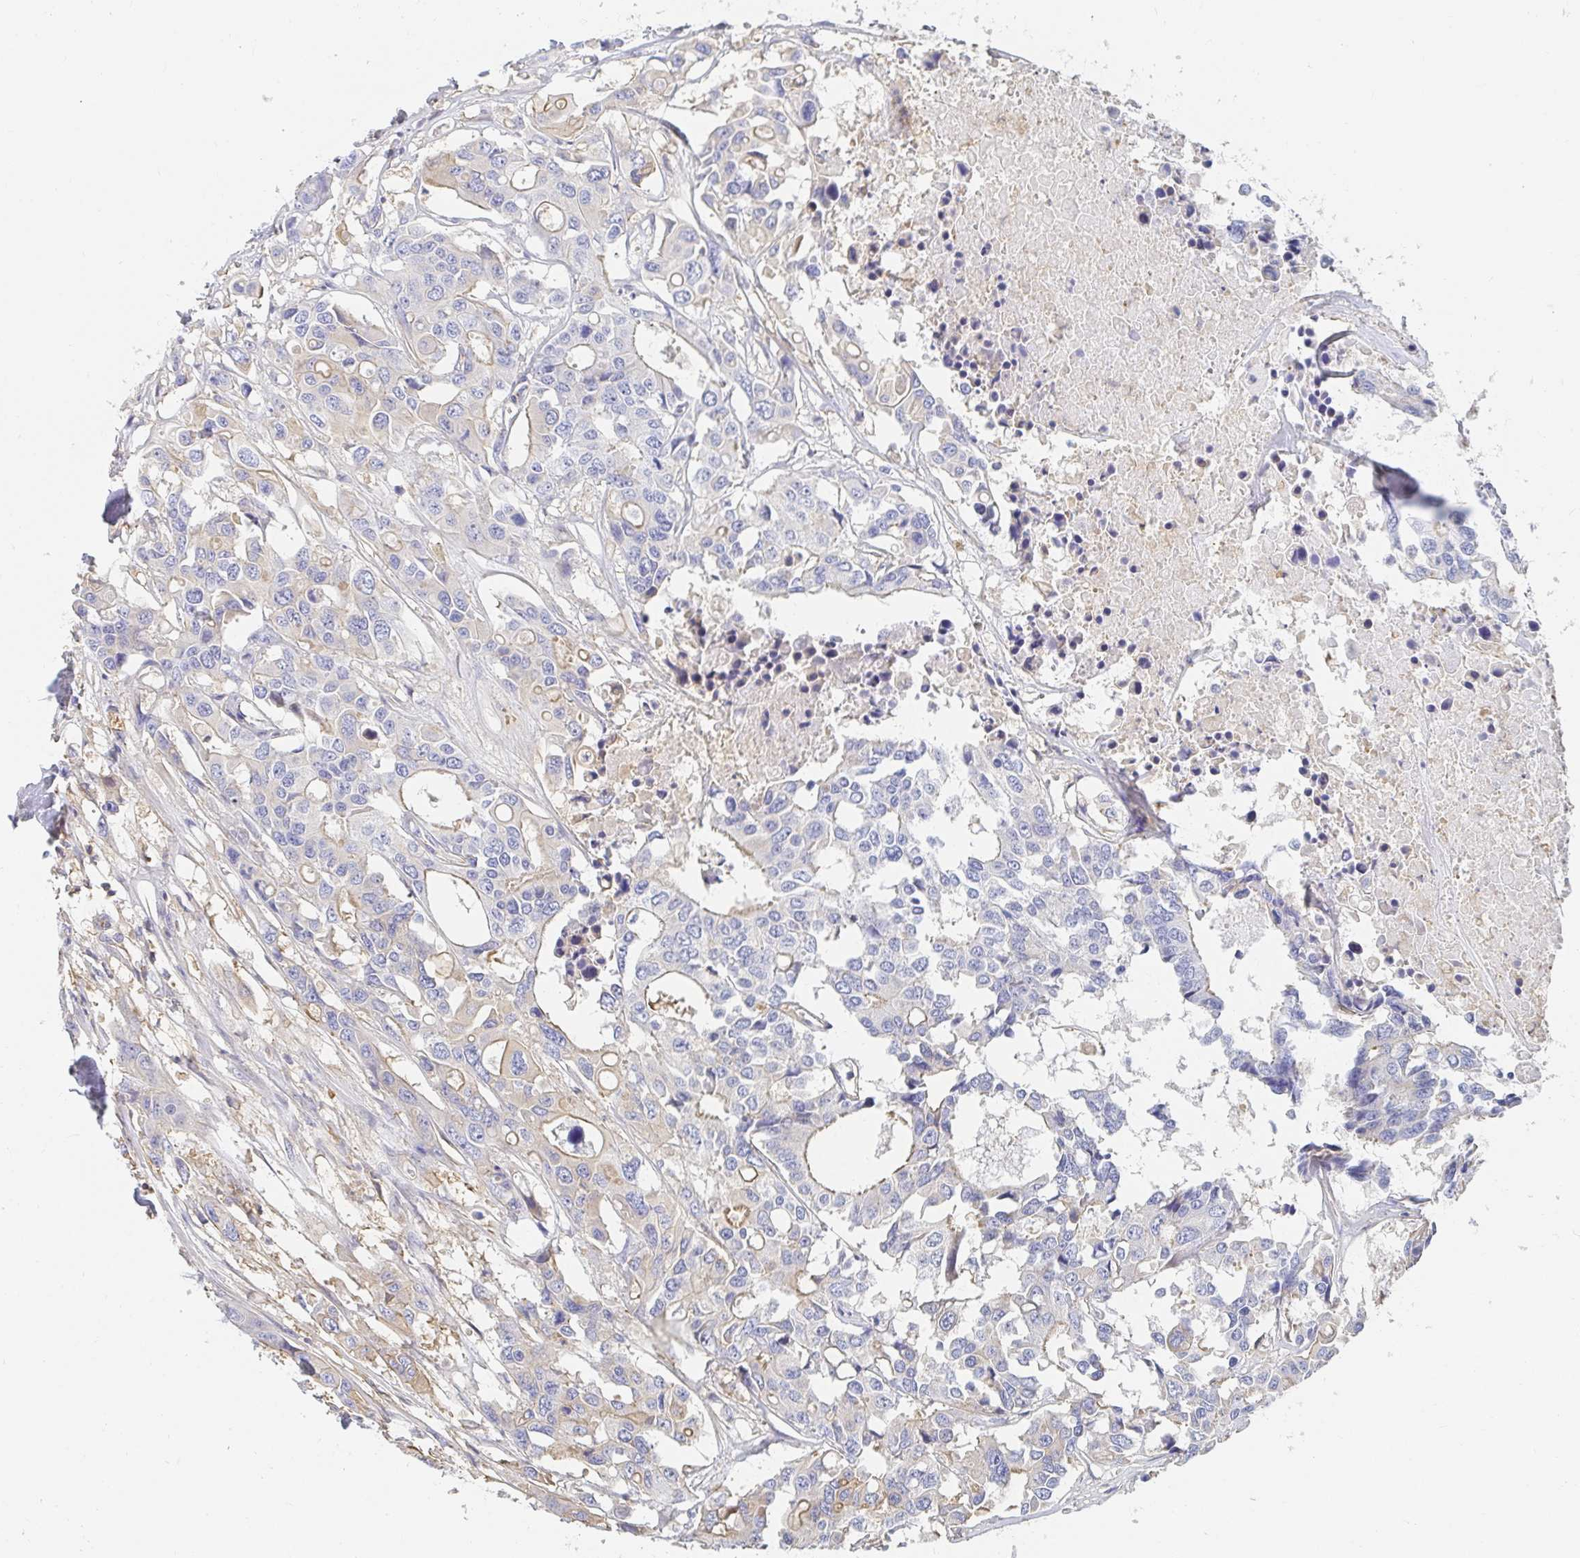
{"staining": {"intensity": "weak", "quantity": "<25%", "location": "cytoplasmic/membranous"}, "tissue": "colorectal cancer", "cell_type": "Tumor cells", "image_type": "cancer", "snomed": [{"axis": "morphology", "description": "Adenocarcinoma, NOS"}, {"axis": "topography", "description": "Colon"}], "caption": "Immunohistochemistry (IHC) micrograph of neoplastic tissue: human adenocarcinoma (colorectal) stained with DAB demonstrates no significant protein positivity in tumor cells.", "gene": "TSPAN19", "patient": {"sex": "male", "age": 77}}